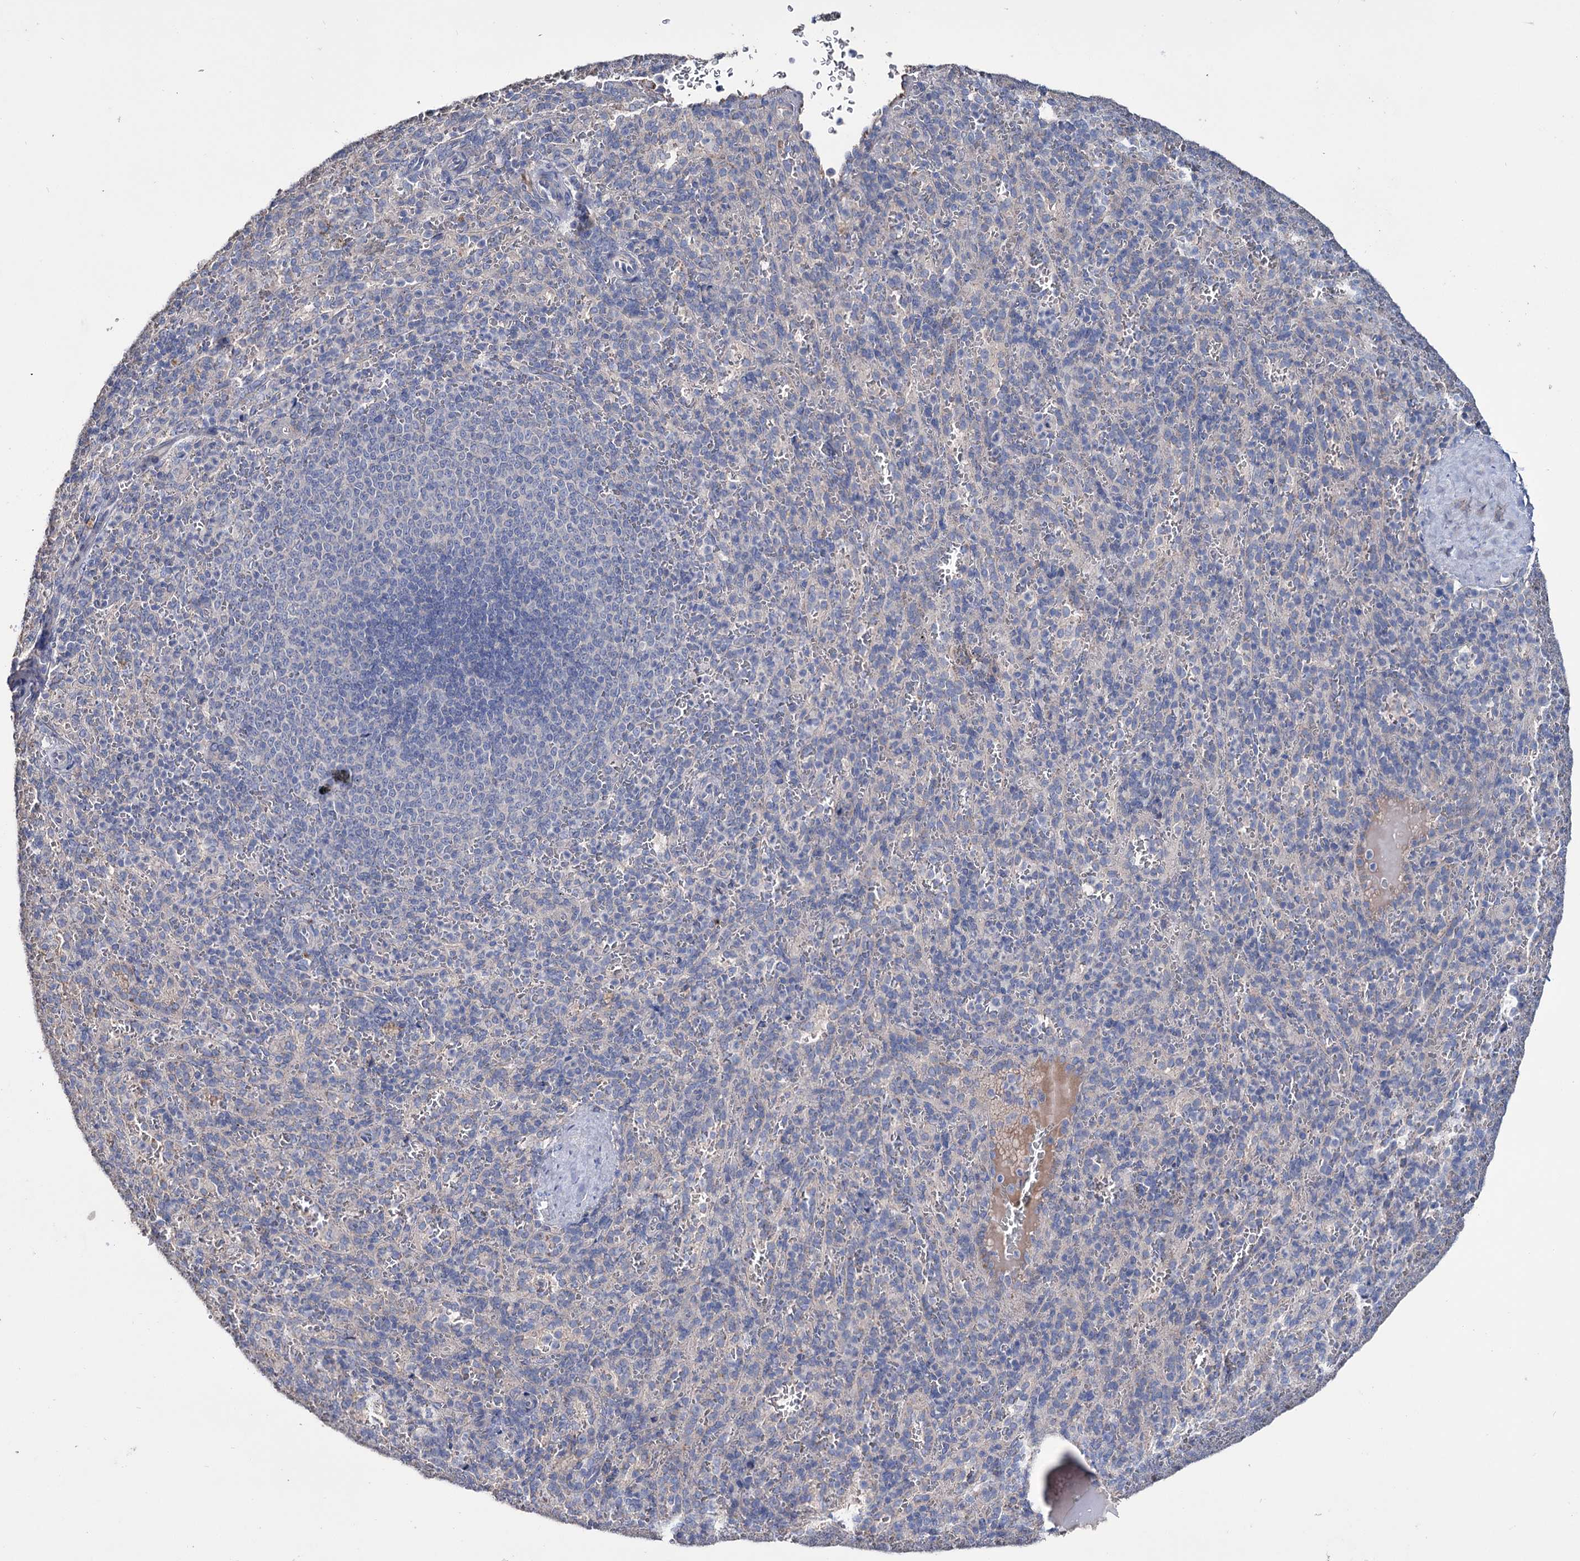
{"staining": {"intensity": "negative", "quantity": "none", "location": "none"}, "tissue": "spleen", "cell_type": "Cells in red pulp", "image_type": "normal", "snomed": [{"axis": "morphology", "description": "Normal tissue, NOS"}, {"axis": "topography", "description": "Spleen"}], "caption": "Spleen was stained to show a protein in brown. There is no significant expression in cells in red pulp. (IHC, brightfield microscopy, high magnification).", "gene": "EPB41L5", "patient": {"sex": "female", "age": 21}}